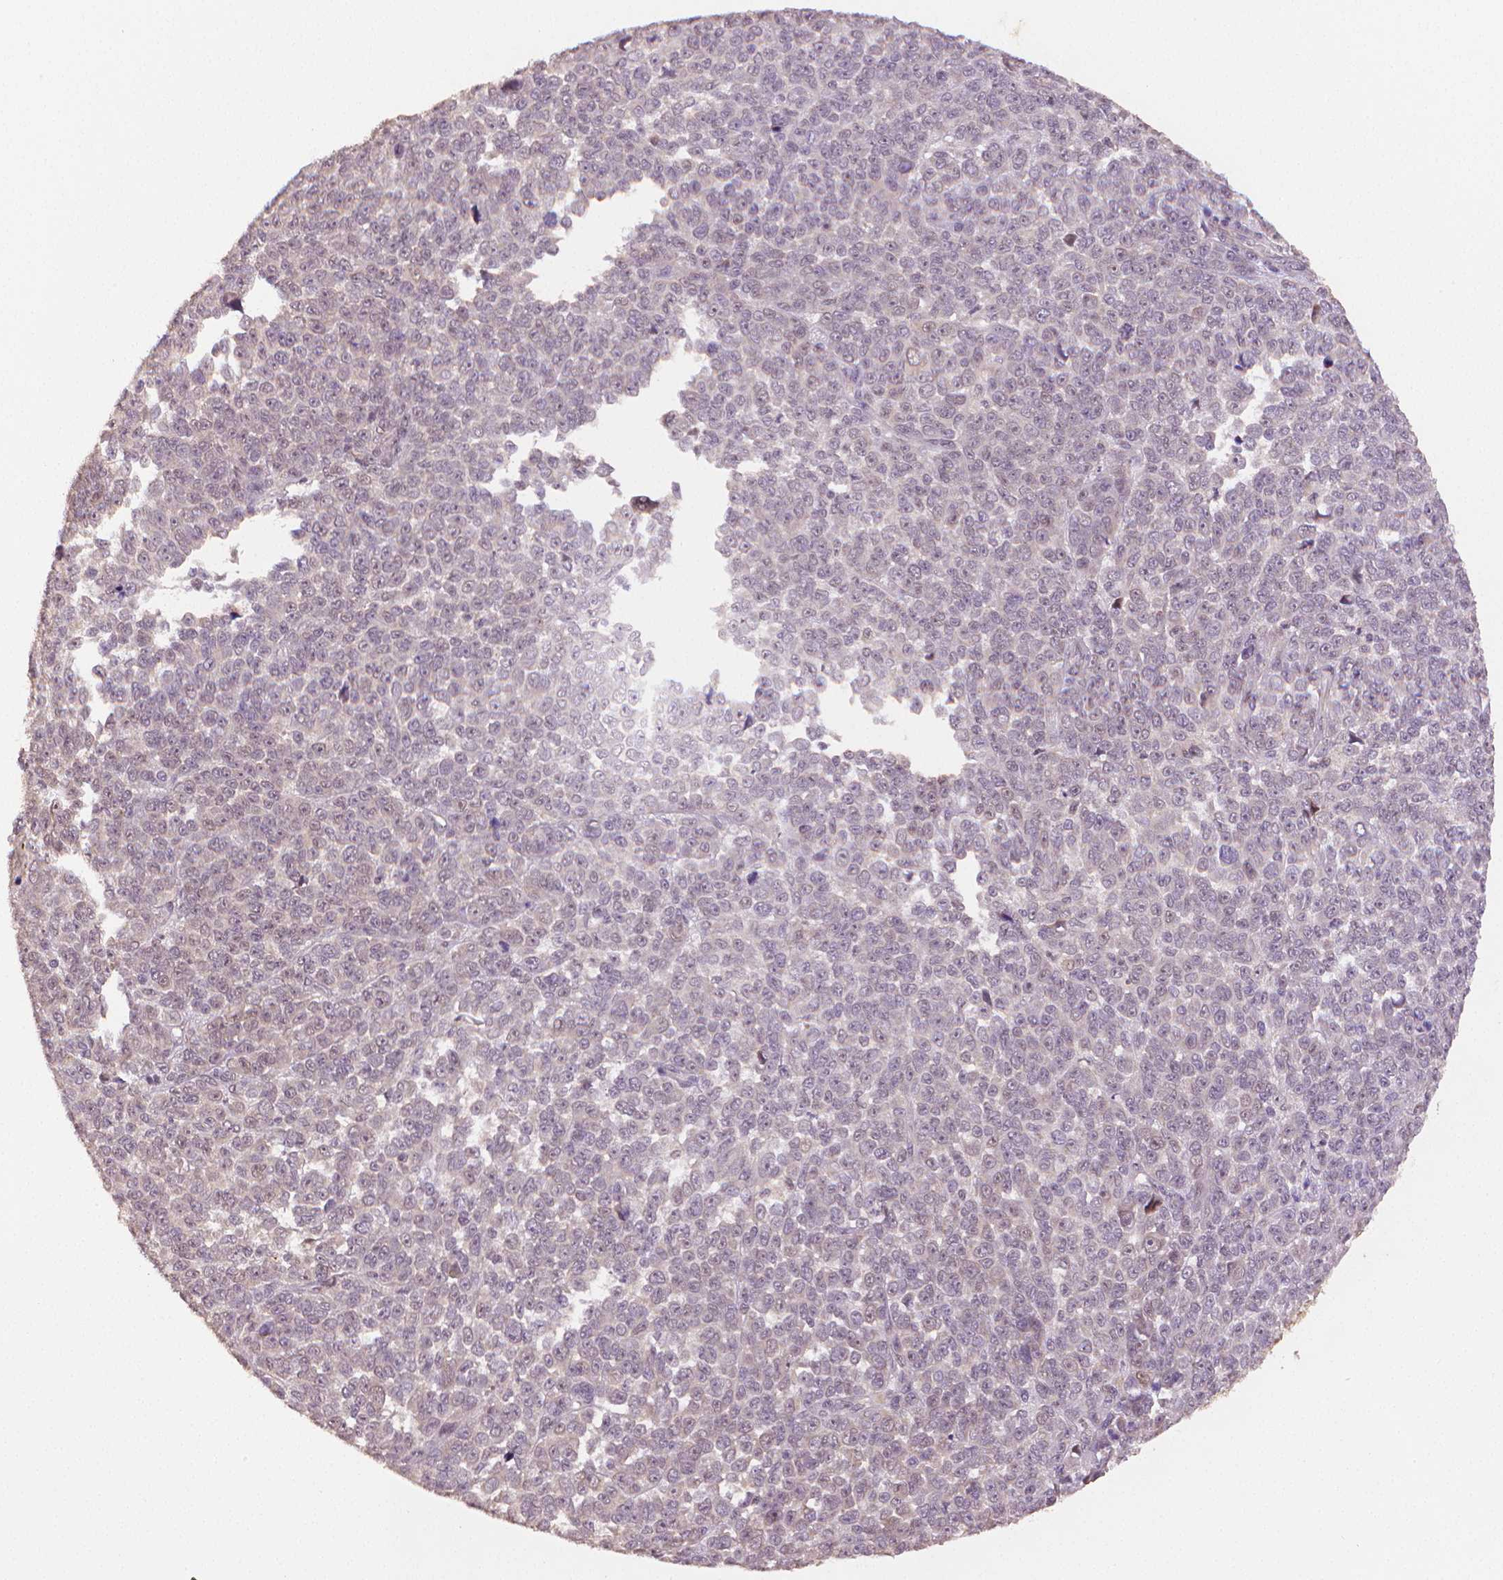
{"staining": {"intensity": "negative", "quantity": "none", "location": "none"}, "tissue": "melanoma", "cell_type": "Tumor cells", "image_type": "cancer", "snomed": [{"axis": "morphology", "description": "Malignant melanoma, NOS"}, {"axis": "topography", "description": "Skin"}], "caption": "Tumor cells are negative for protein expression in human melanoma.", "gene": "STAT3", "patient": {"sex": "female", "age": 95}}